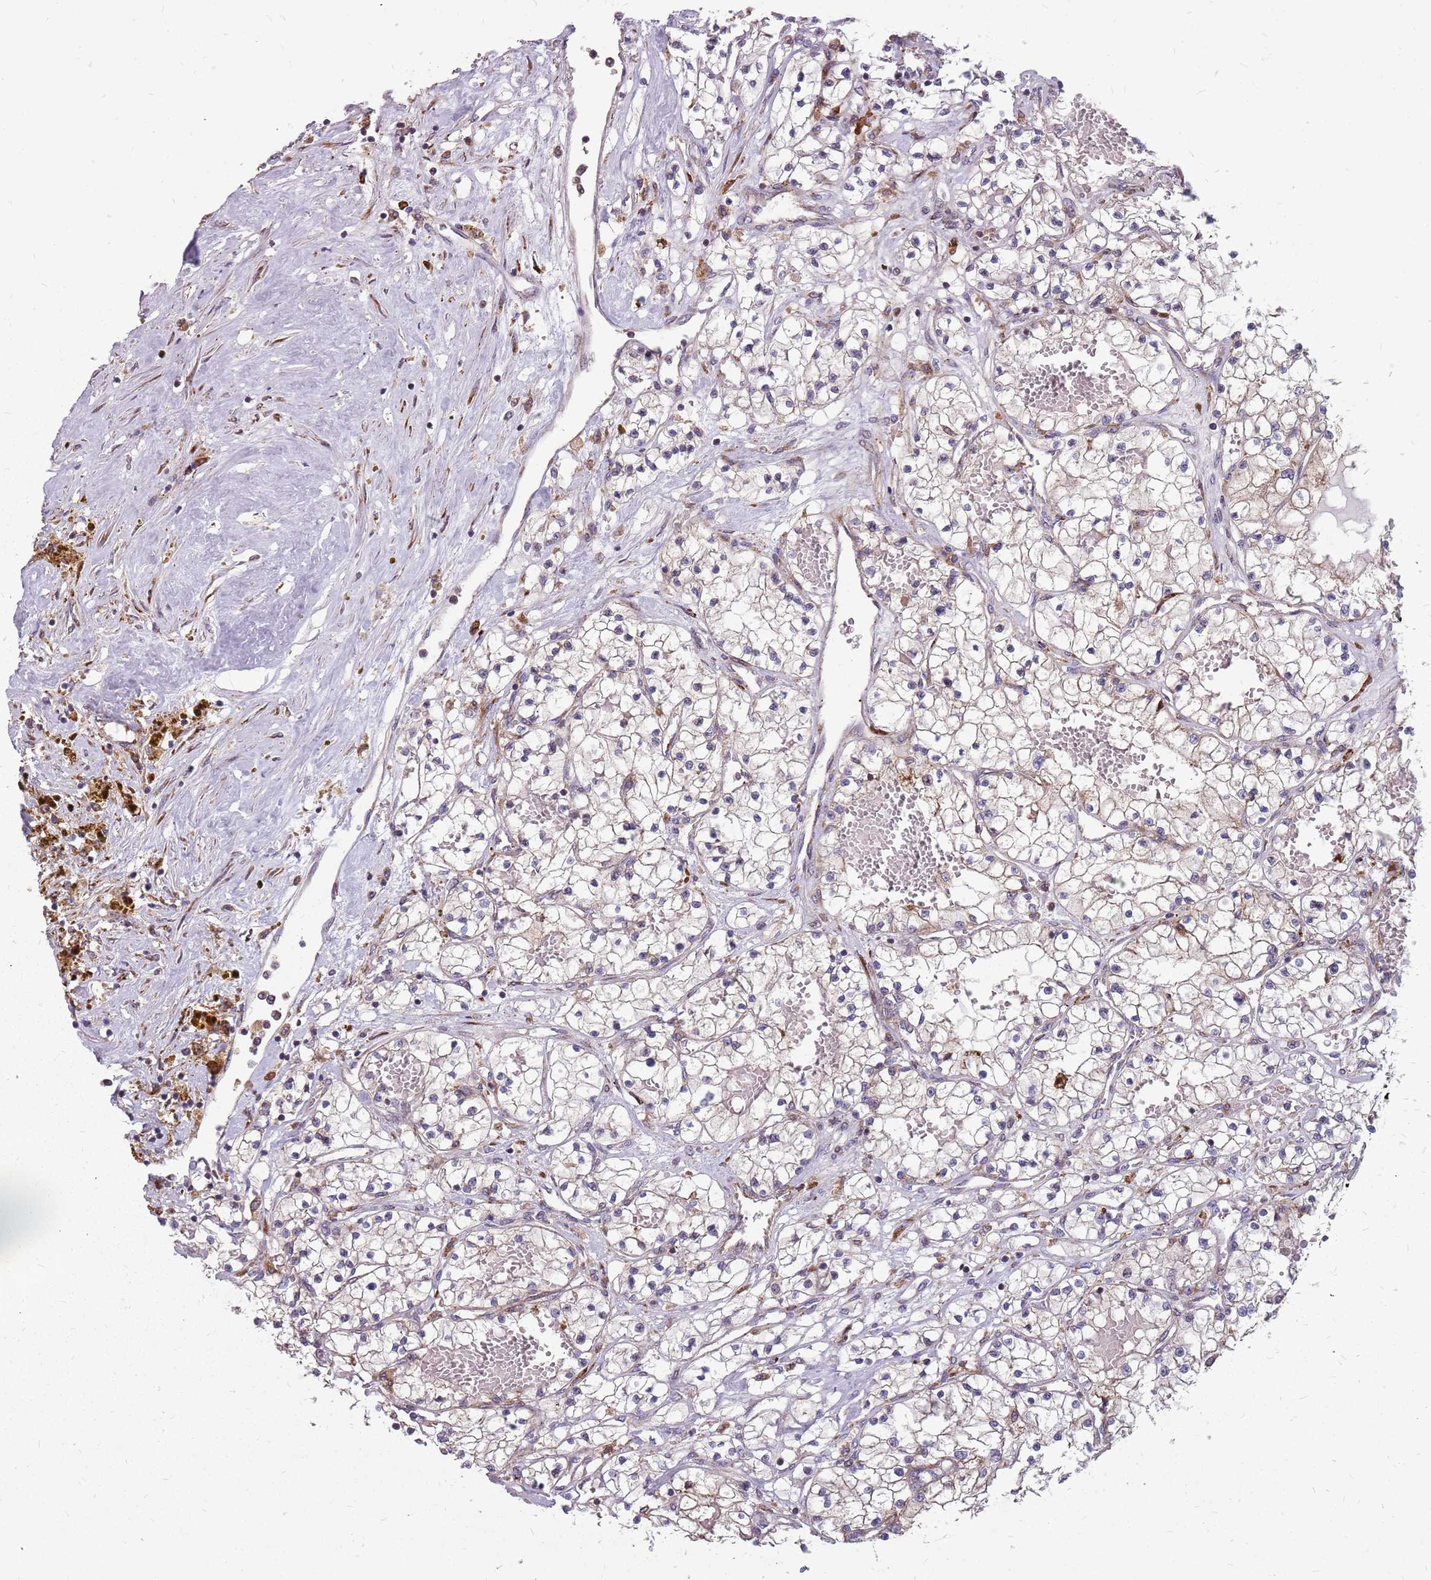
{"staining": {"intensity": "negative", "quantity": "none", "location": "none"}, "tissue": "renal cancer", "cell_type": "Tumor cells", "image_type": "cancer", "snomed": [{"axis": "morphology", "description": "Normal tissue, NOS"}, {"axis": "morphology", "description": "Adenocarcinoma, NOS"}, {"axis": "topography", "description": "Kidney"}], "caption": "There is no significant positivity in tumor cells of renal cancer.", "gene": "NME4", "patient": {"sex": "male", "age": 68}}